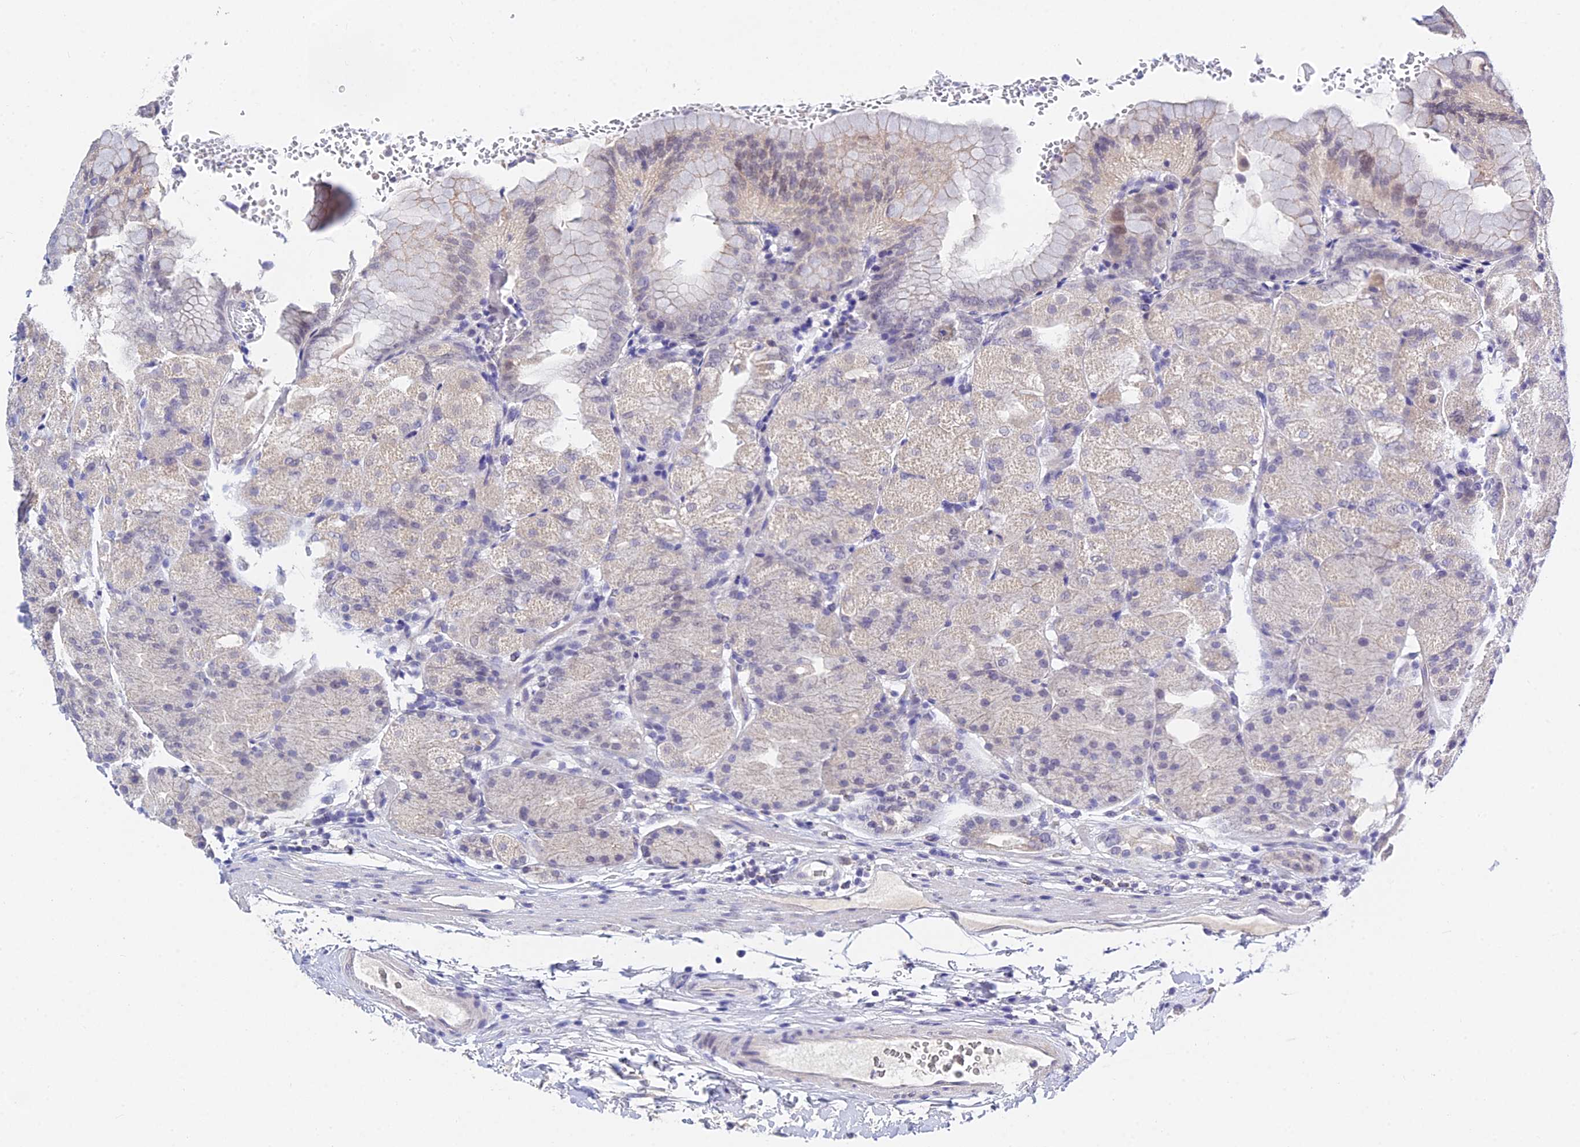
{"staining": {"intensity": "weak", "quantity": "<25%", "location": "cytoplasmic/membranous"}, "tissue": "stomach", "cell_type": "Glandular cells", "image_type": "normal", "snomed": [{"axis": "morphology", "description": "Normal tissue, NOS"}, {"axis": "topography", "description": "Stomach, upper"}, {"axis": "topography", "description": "Stomach, lower"}], "caption": "A micrograph of human stomach is negative for staining in glandular cells. Brightfield microscopy of immunohistochemistry stained with DAB (brown) and hematoxylin (blue), captured at high magnification.", "gene": "HOXB1", "patient": {"sex": "male", "age": 62}}